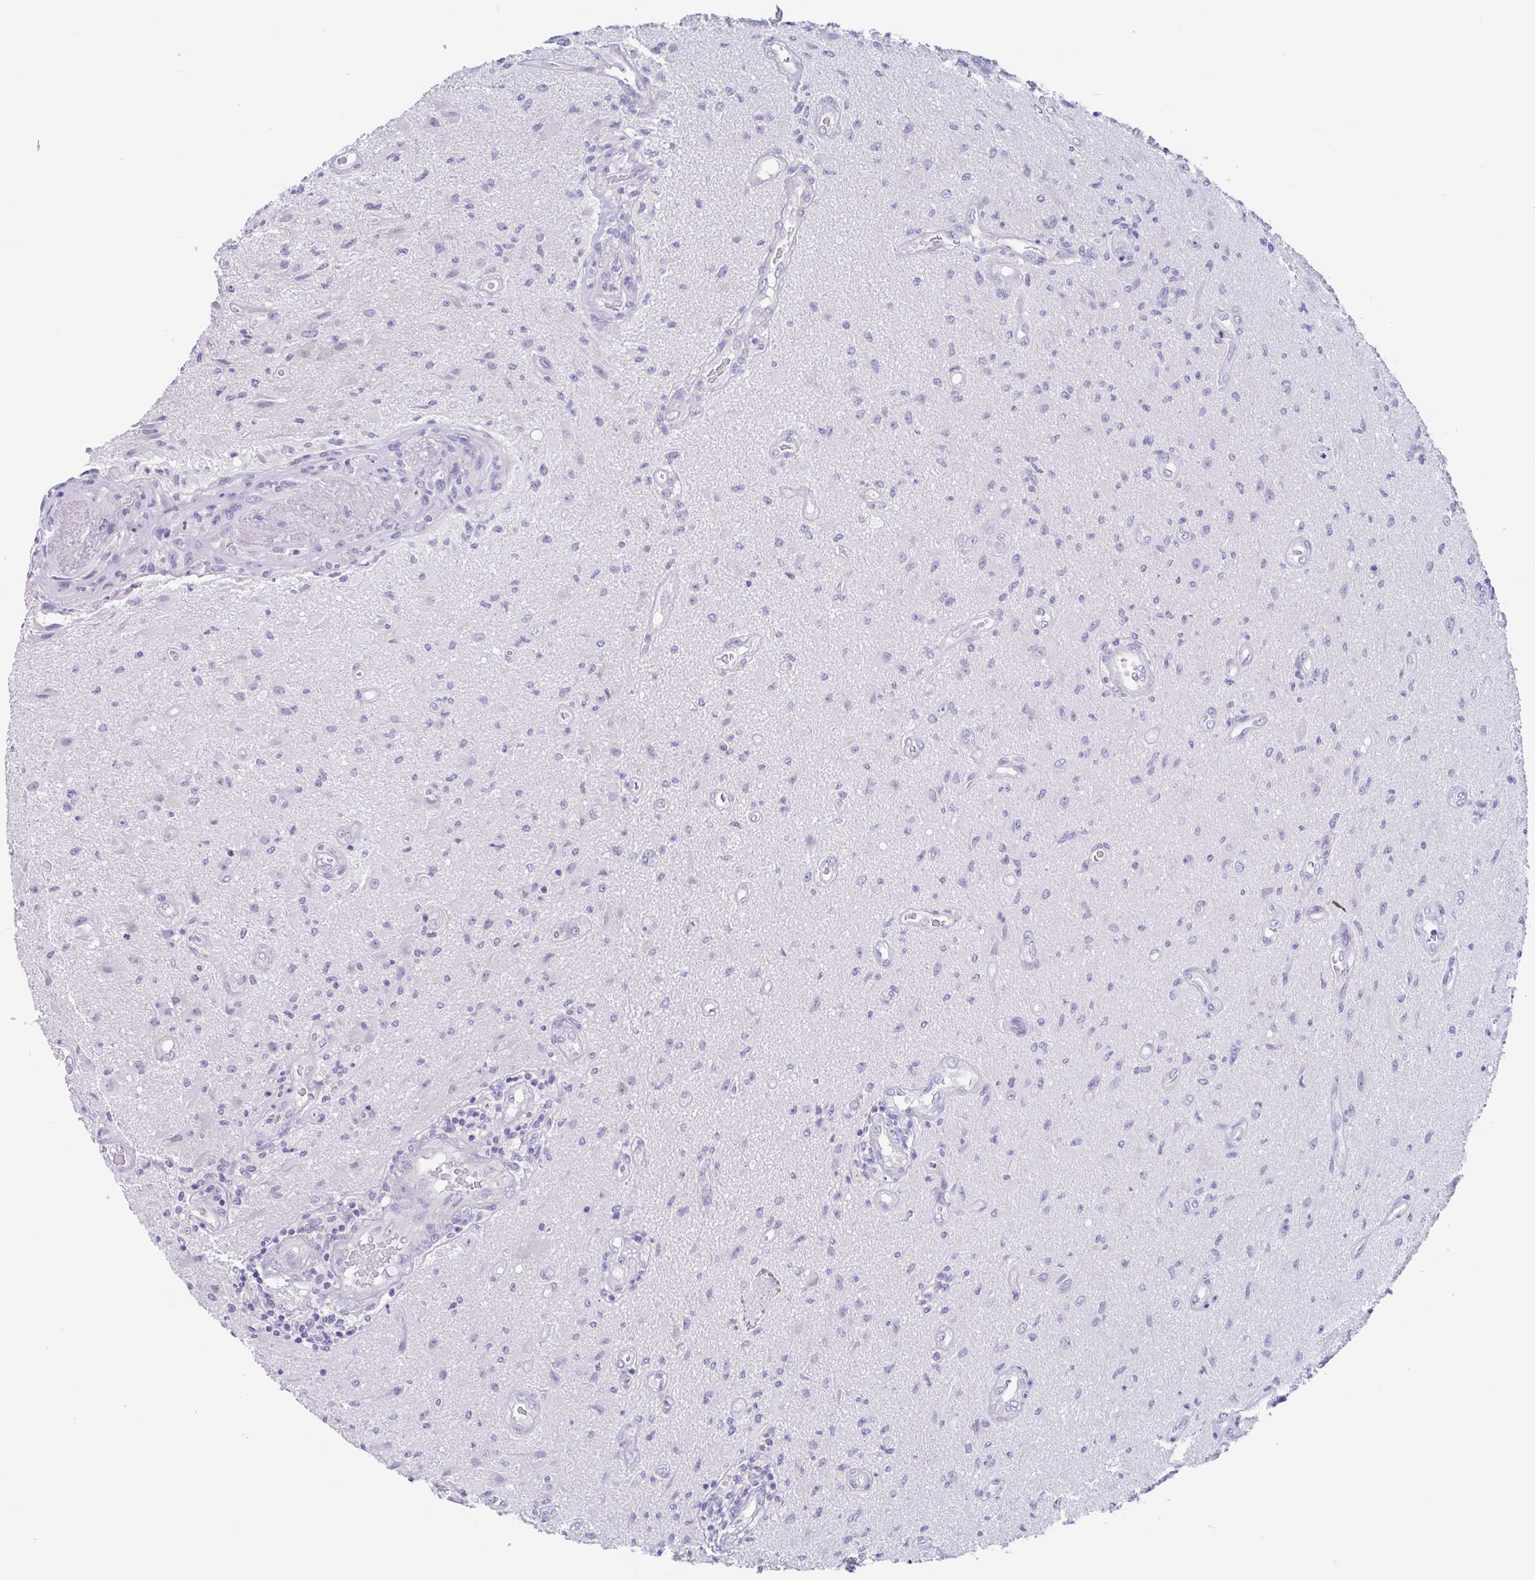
{"staining": {"intensity": "negative", "quantity": "none", "location": "none"}, "tissue": "glioma", "cell_type": "Tumor cells", "image_type": "cancer", "snomed": [{"axis": "morphology", "description": "Glioma, malignant, High grade"}, {"axis": "topography", "description": "Brain"}], "caption": "The histopathology image reveals no staining of tumor cells in glioma.", "gene": "OR6N2", "patient": {"sex": "male", "age": 67}}